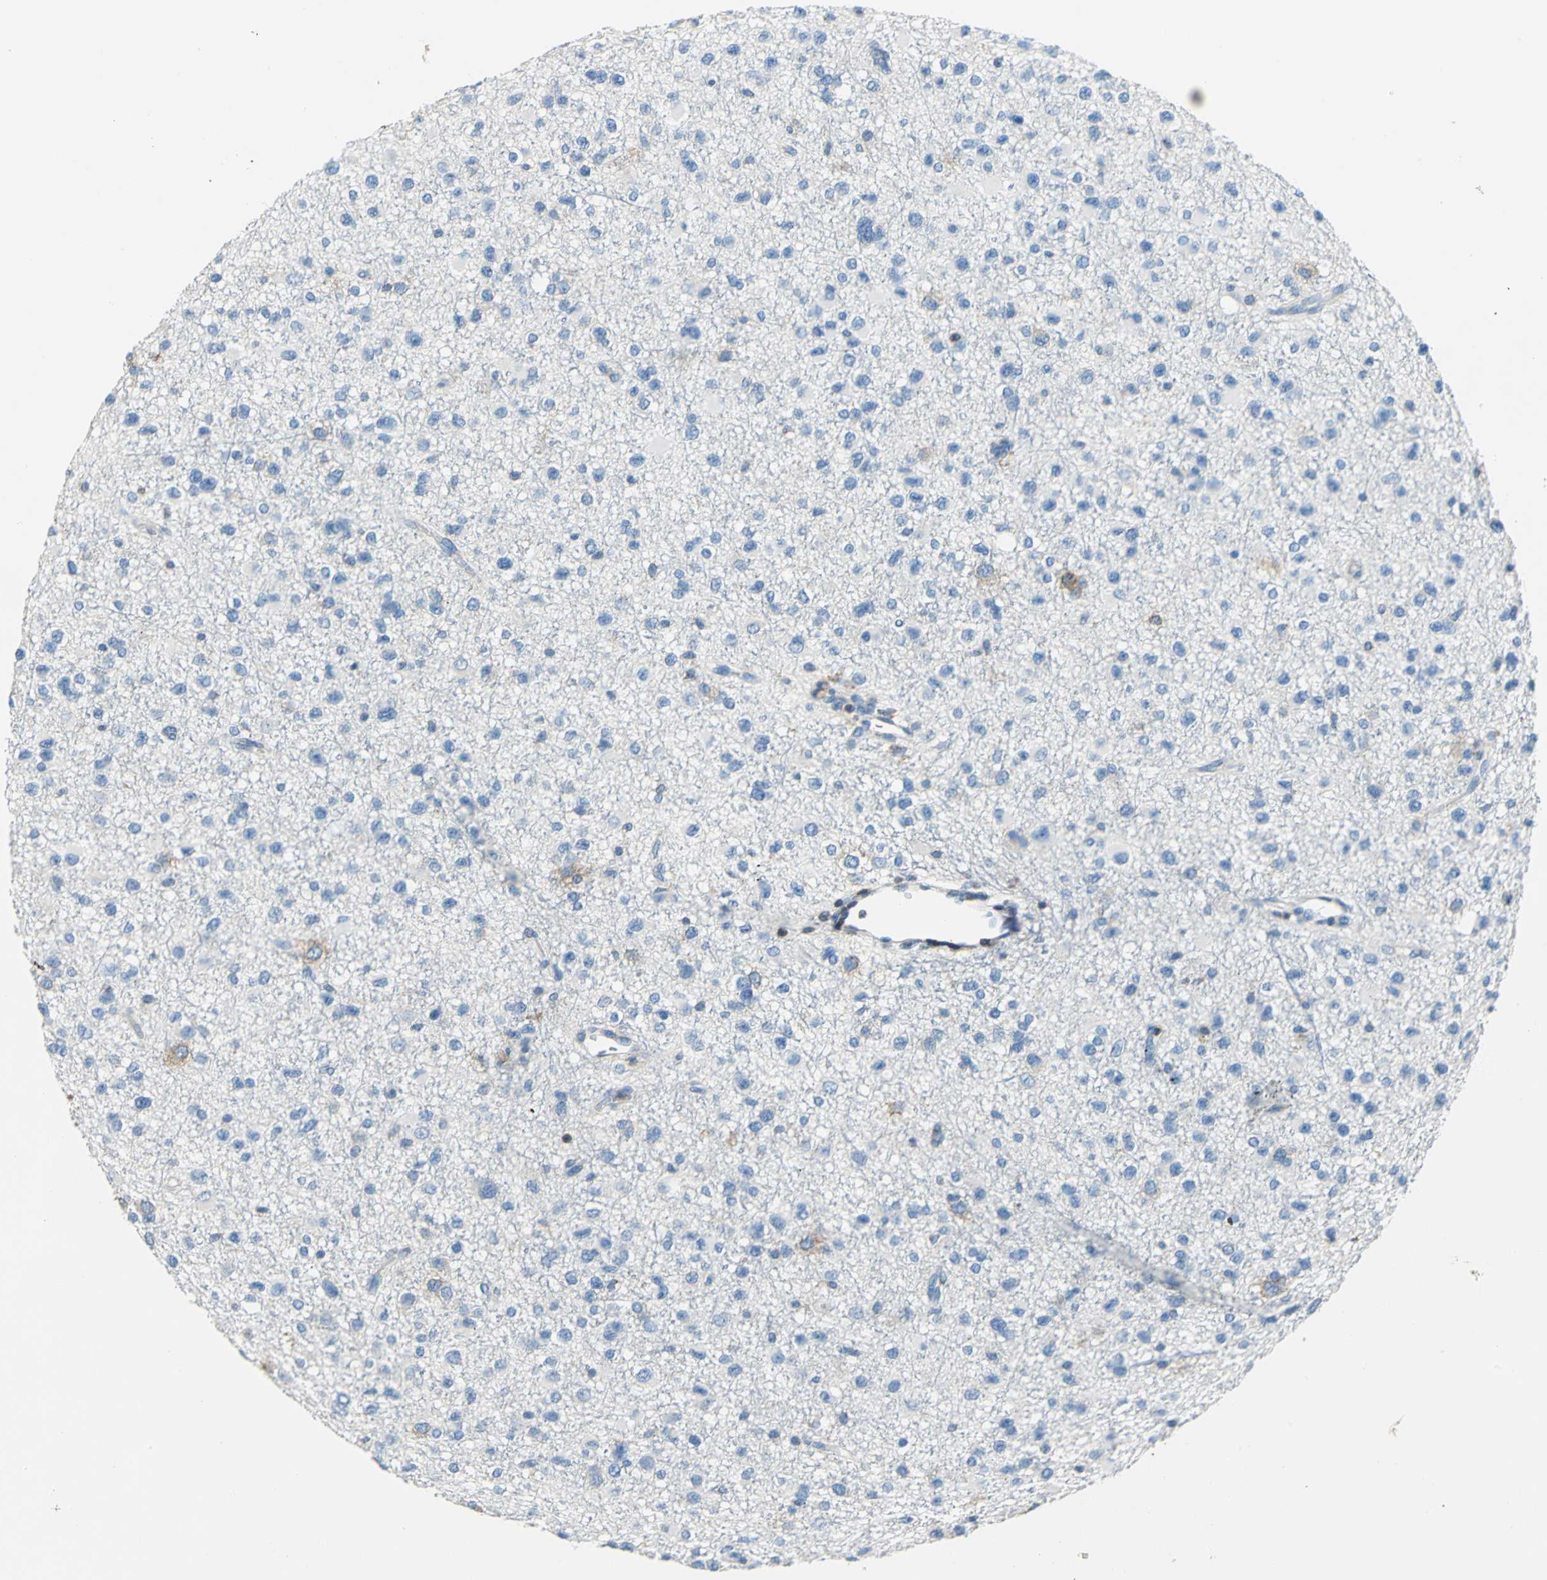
{"staining": {"intensity": "negative", "quantity": "none", "location": "none"}, "tissue": "glioma", "cell_type": "Tumor cells", "image_type": "cancer", "snomed": [{"axis": "morphology", "description": "Glioma, malignant, Low grade"}, {"axis": "topography", "description": "Brain"}], "caption": "DAB (3,3'-diaminobenzidine) immunohistochemical staining of malignant low-grade glioma reveals no significant staining in tumor cells.", "gene": "SEPTIN6", "patient": {"sex": "male", "age": 42}}